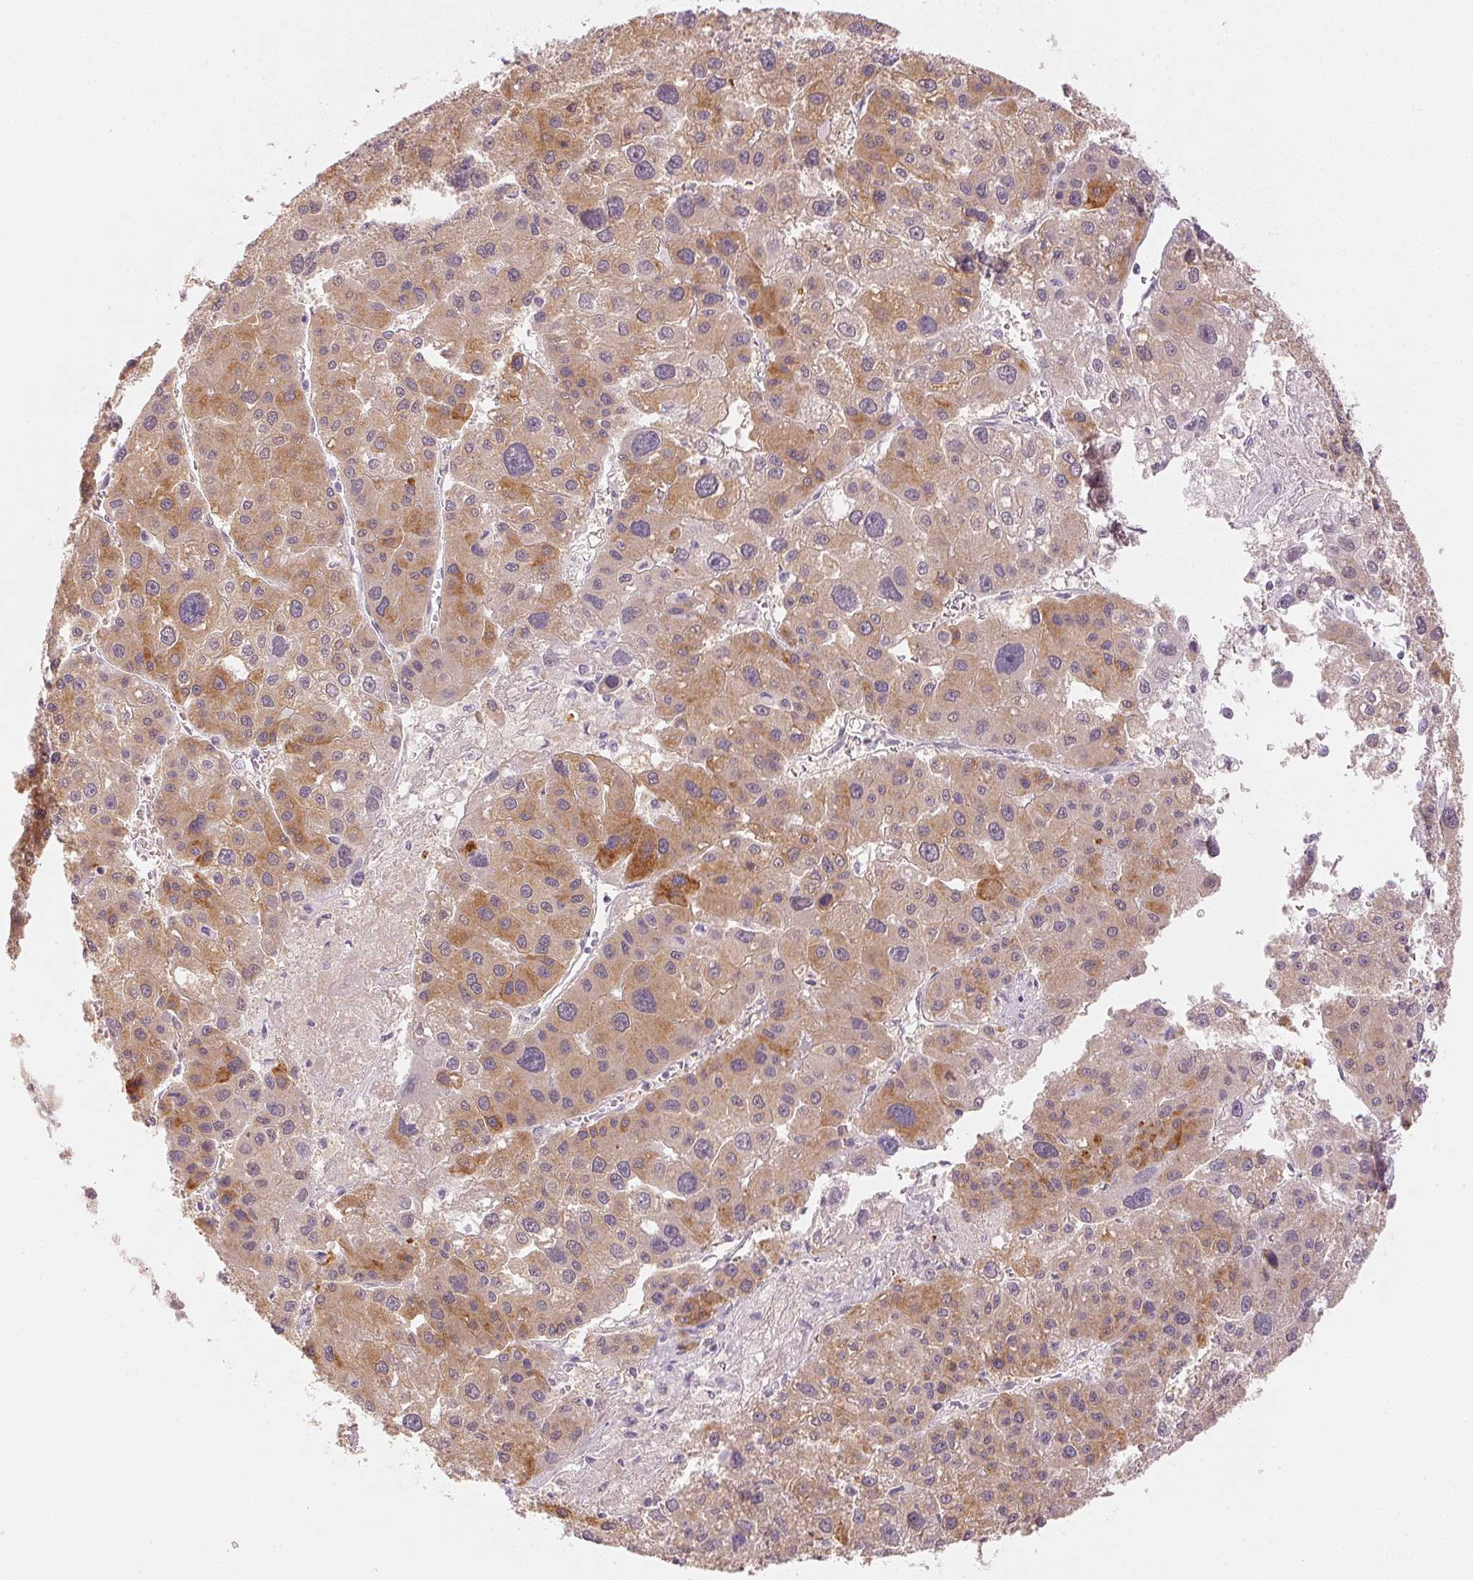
{"staining": {"intensity": "moderate", "quantity": "25%-75%", "location": "cytoplasmic/membranous"}, "tissue": "liver cancer", "cell_type": "Tumor cells", "image_type": "cancer", "snomed": [{"axis": "morphology", "description": "Carcinoma, Hepatocellular, NOS"}, {"axis": "topography", "description": "Liver"}], "caption": "A brown stain highlights moderate cytoplasmic/membranous staining of a protein in liver hepatocellular carcinoma tumor cells. (Brightfield microscopy of DAB IHC at high magnification).", "gene": "MAP1LC3A", "patient": {"sex": "male", "age": 73}}